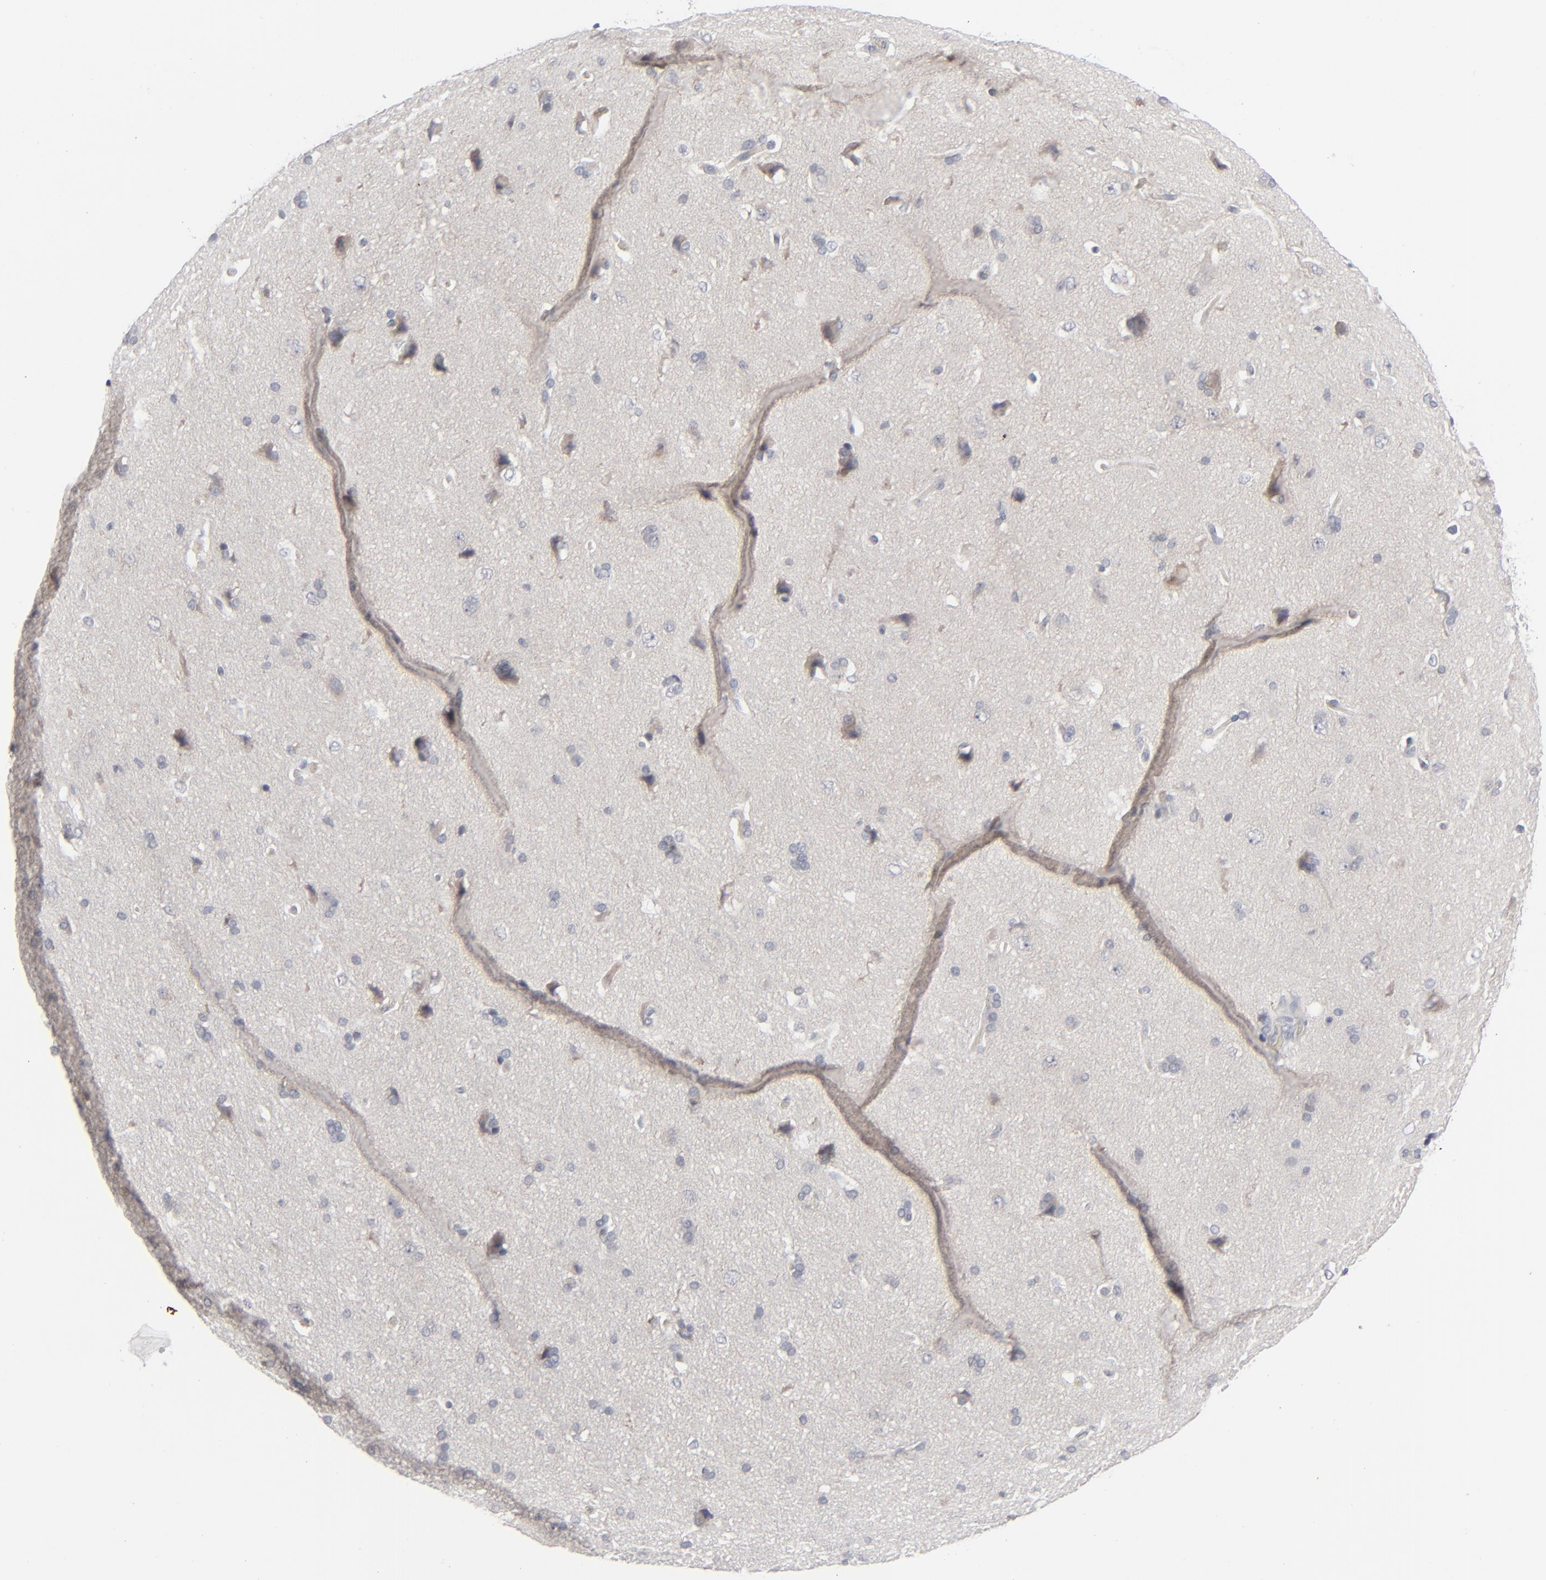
{"staining": {"intensity": "negative", "quantity": "none", "location": "none"}, "tissue": "cerebral cortex", "cell_type": "Endothelial cells", "image_type": "normal", "snomed": [{"axis": "morphology", "description": "Normal tissue, NOS"}, {"axis": "topography", "description": "Cerebral cortex"}], "caption": "Human cerebral cortex stained for a protein using IHC reveals no staining in endothelial cells.", "gene": "POF1B", "patient": {"sex": "female", "age": 45}}